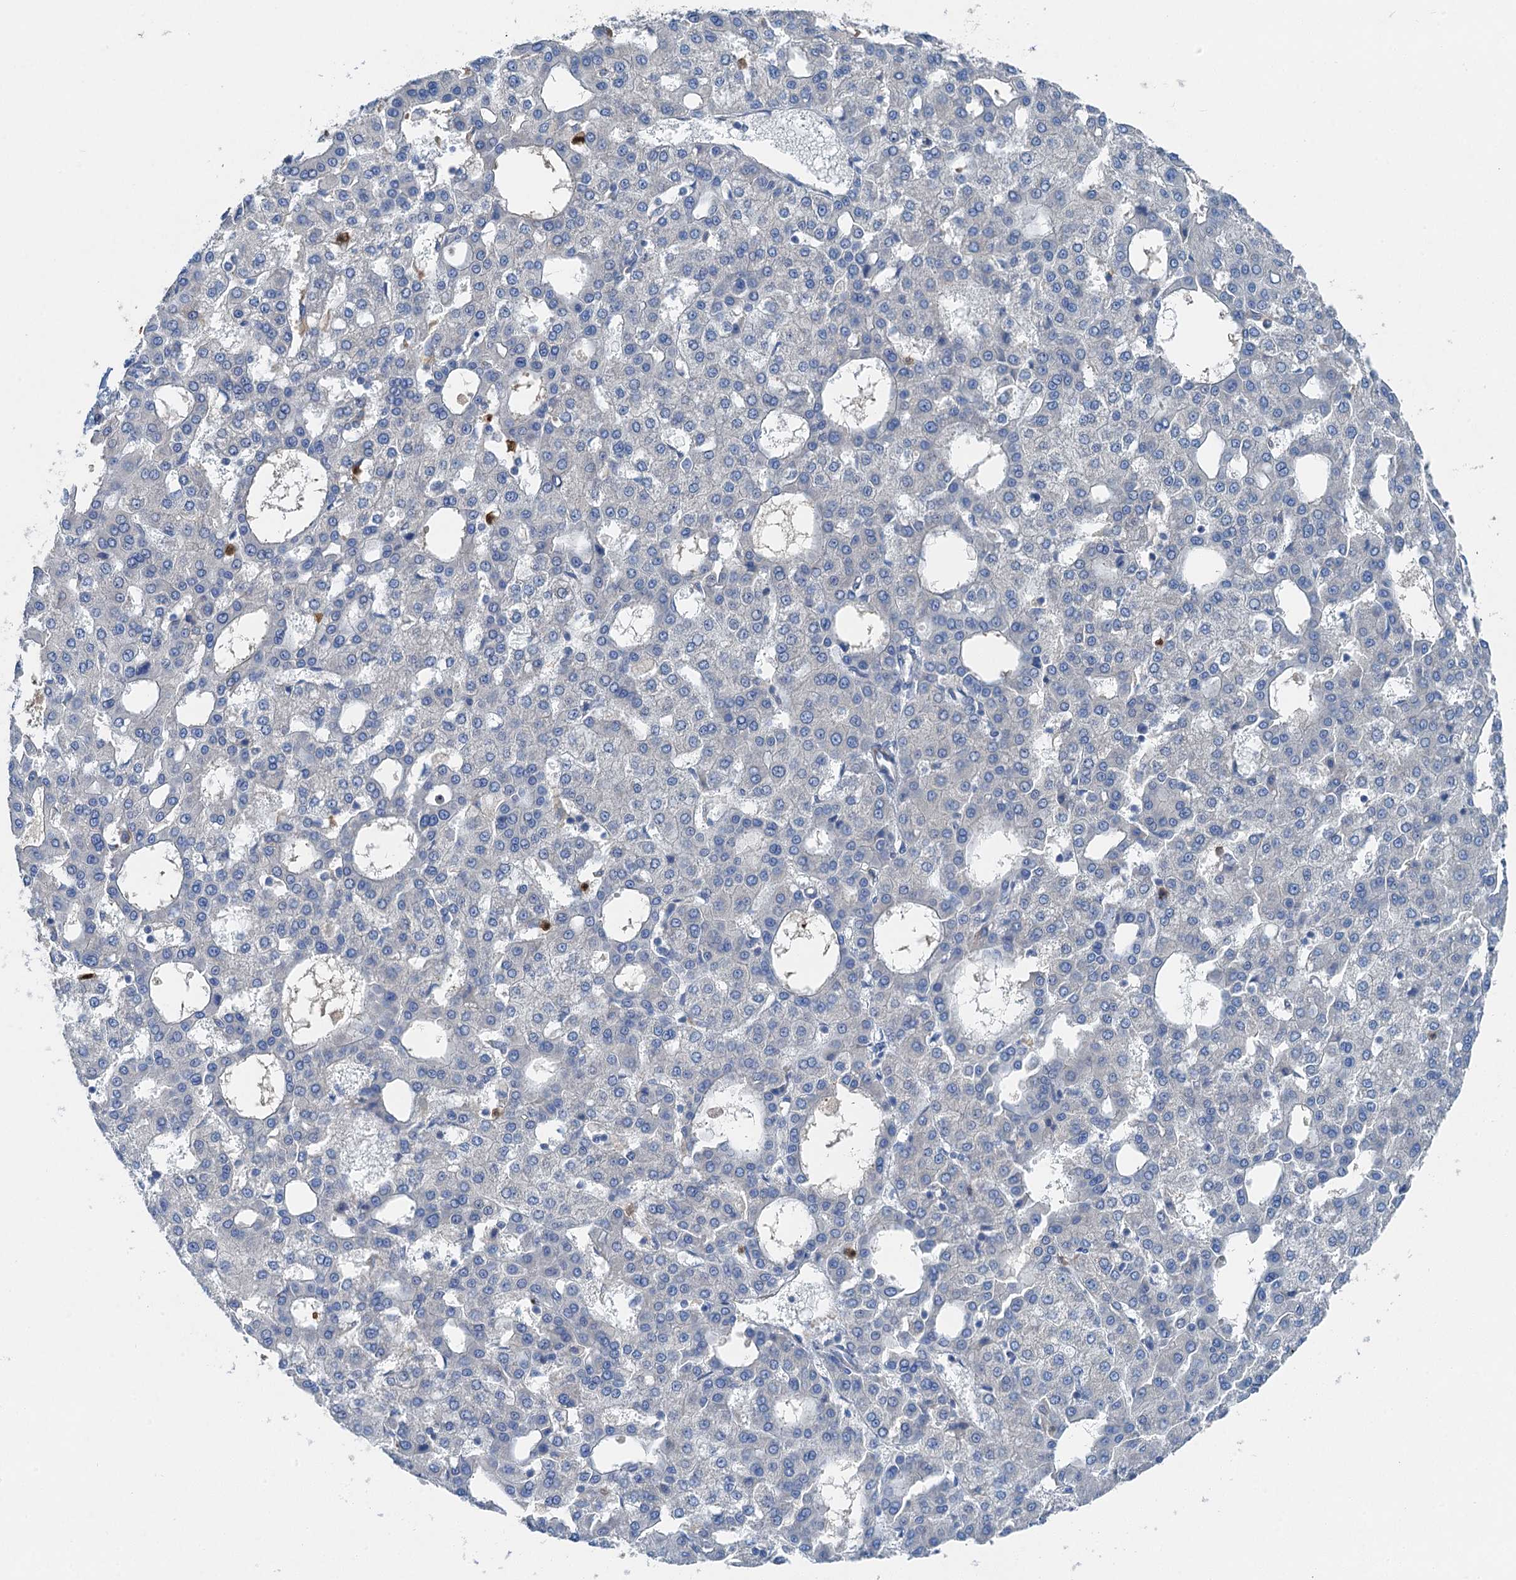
{"staining": {"intensity": "negative", "quantity": "none", "location": "none"}, "tissue": "liver cancer", "cell_type": "Tumor cells", "image_type": "cancer", "snomed": [{"axis": "morphology", "description": "Carcinoma, Hepatocellular, NOS"}, {"axis": "topography", "description": "Liver"}], "caption": "The photomicrograph displays no significant positivity in tumor cells of liver cancer.", "gene": "OTOA", "patient": {"sex": "male", "age": 47}}